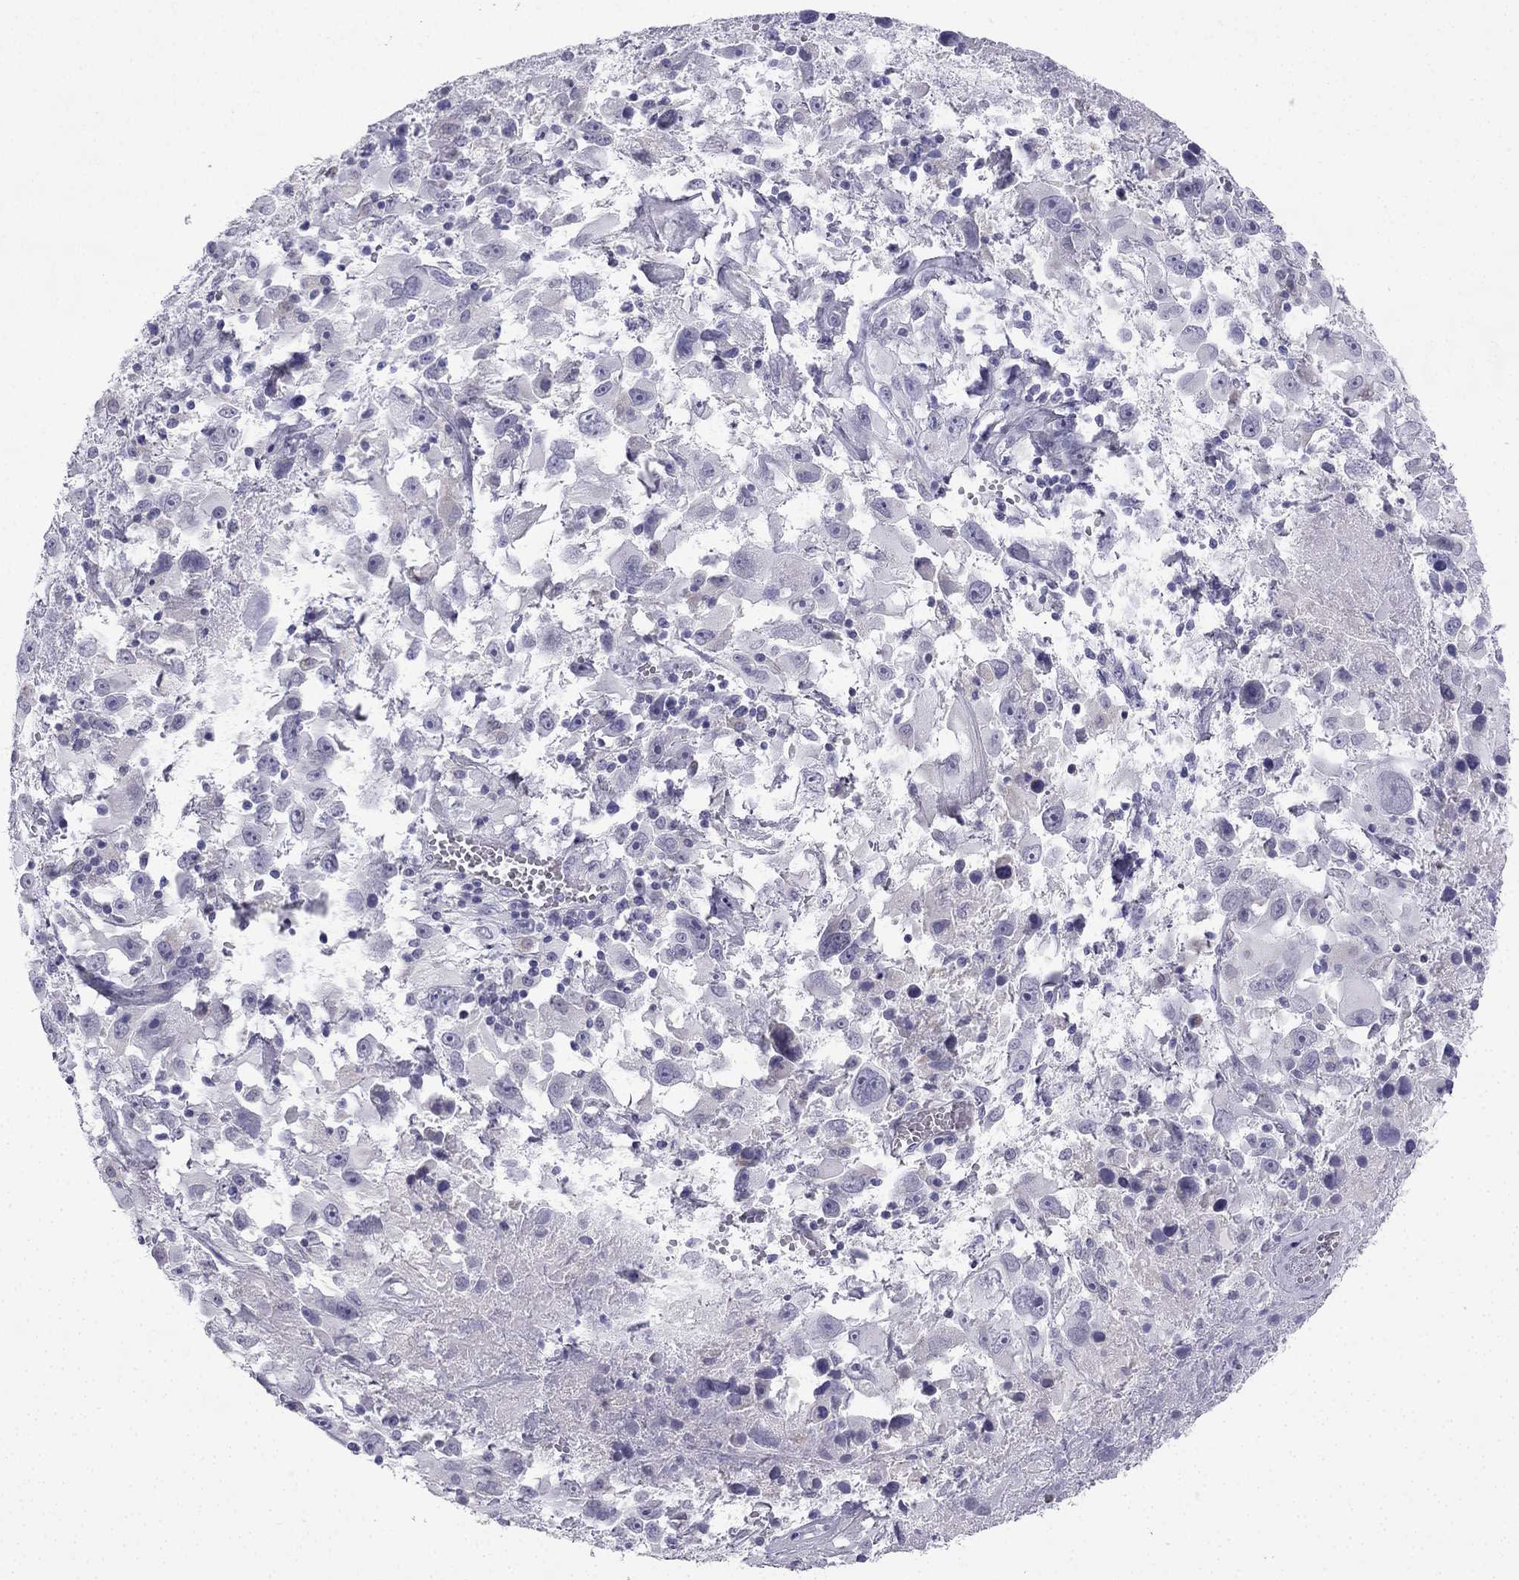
{"staining": {"intensity": "negative", "quantity": "none", "location": "none"}, "tissue": "melanoma", "cell_type": "Tumor cells", "image_type": "cancer", "snomed": [{"axis": "morphology", "description": "Malignant melanoma, Metastatic site"}, {"axis": "topography", "description": "Soft tissue"}], "caption": "Immunohistochemistry (IHC) micrograph of malignant melanoma (metastatic site) stained for a protein (brown), which demonstrates no staining in tumor cells.", "gene": "CFAP53", "patient": {"sex": "male", "age": 50}}